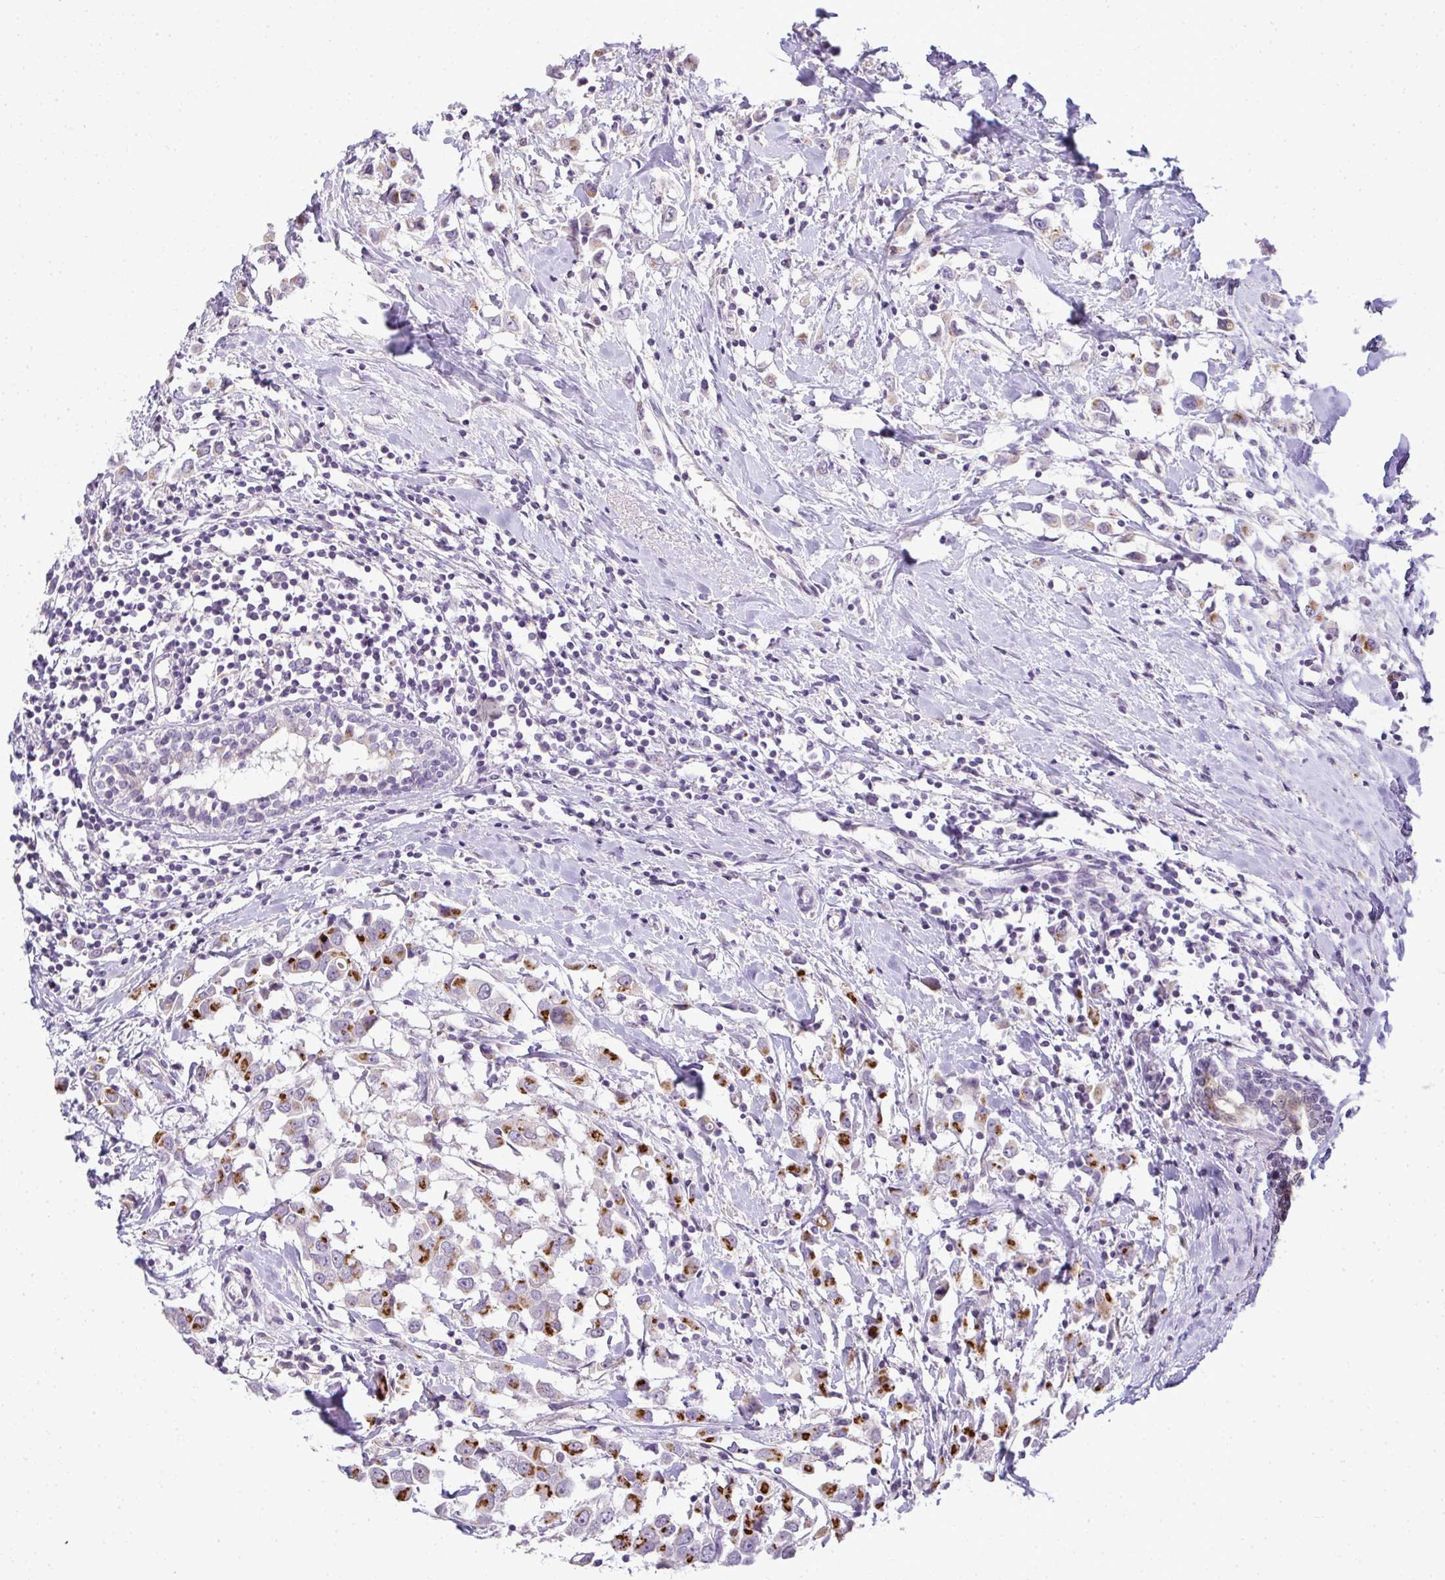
{"staining": {"intensity": "moderate", "quantity": "25%-75%", "location": "cytoplasmic/membranous"}, "tissue": "breast cancer", "cell_type": "Tumor cells", "image_type": "cancer", "snomed": [{"axis": "morphology", "description": "Duct carcinoma"}, {"axis": "topography", "description": "Breast"}], "caption": "Brown immunohistochemical staining in human intraductal carcinoma (breast) exhibits moderate cytoplasmic/membranous expression in approximately 25%-75% of tumor cells.", "gene": "CMPK1", "patient": {"sex": "female", "age": 61}}